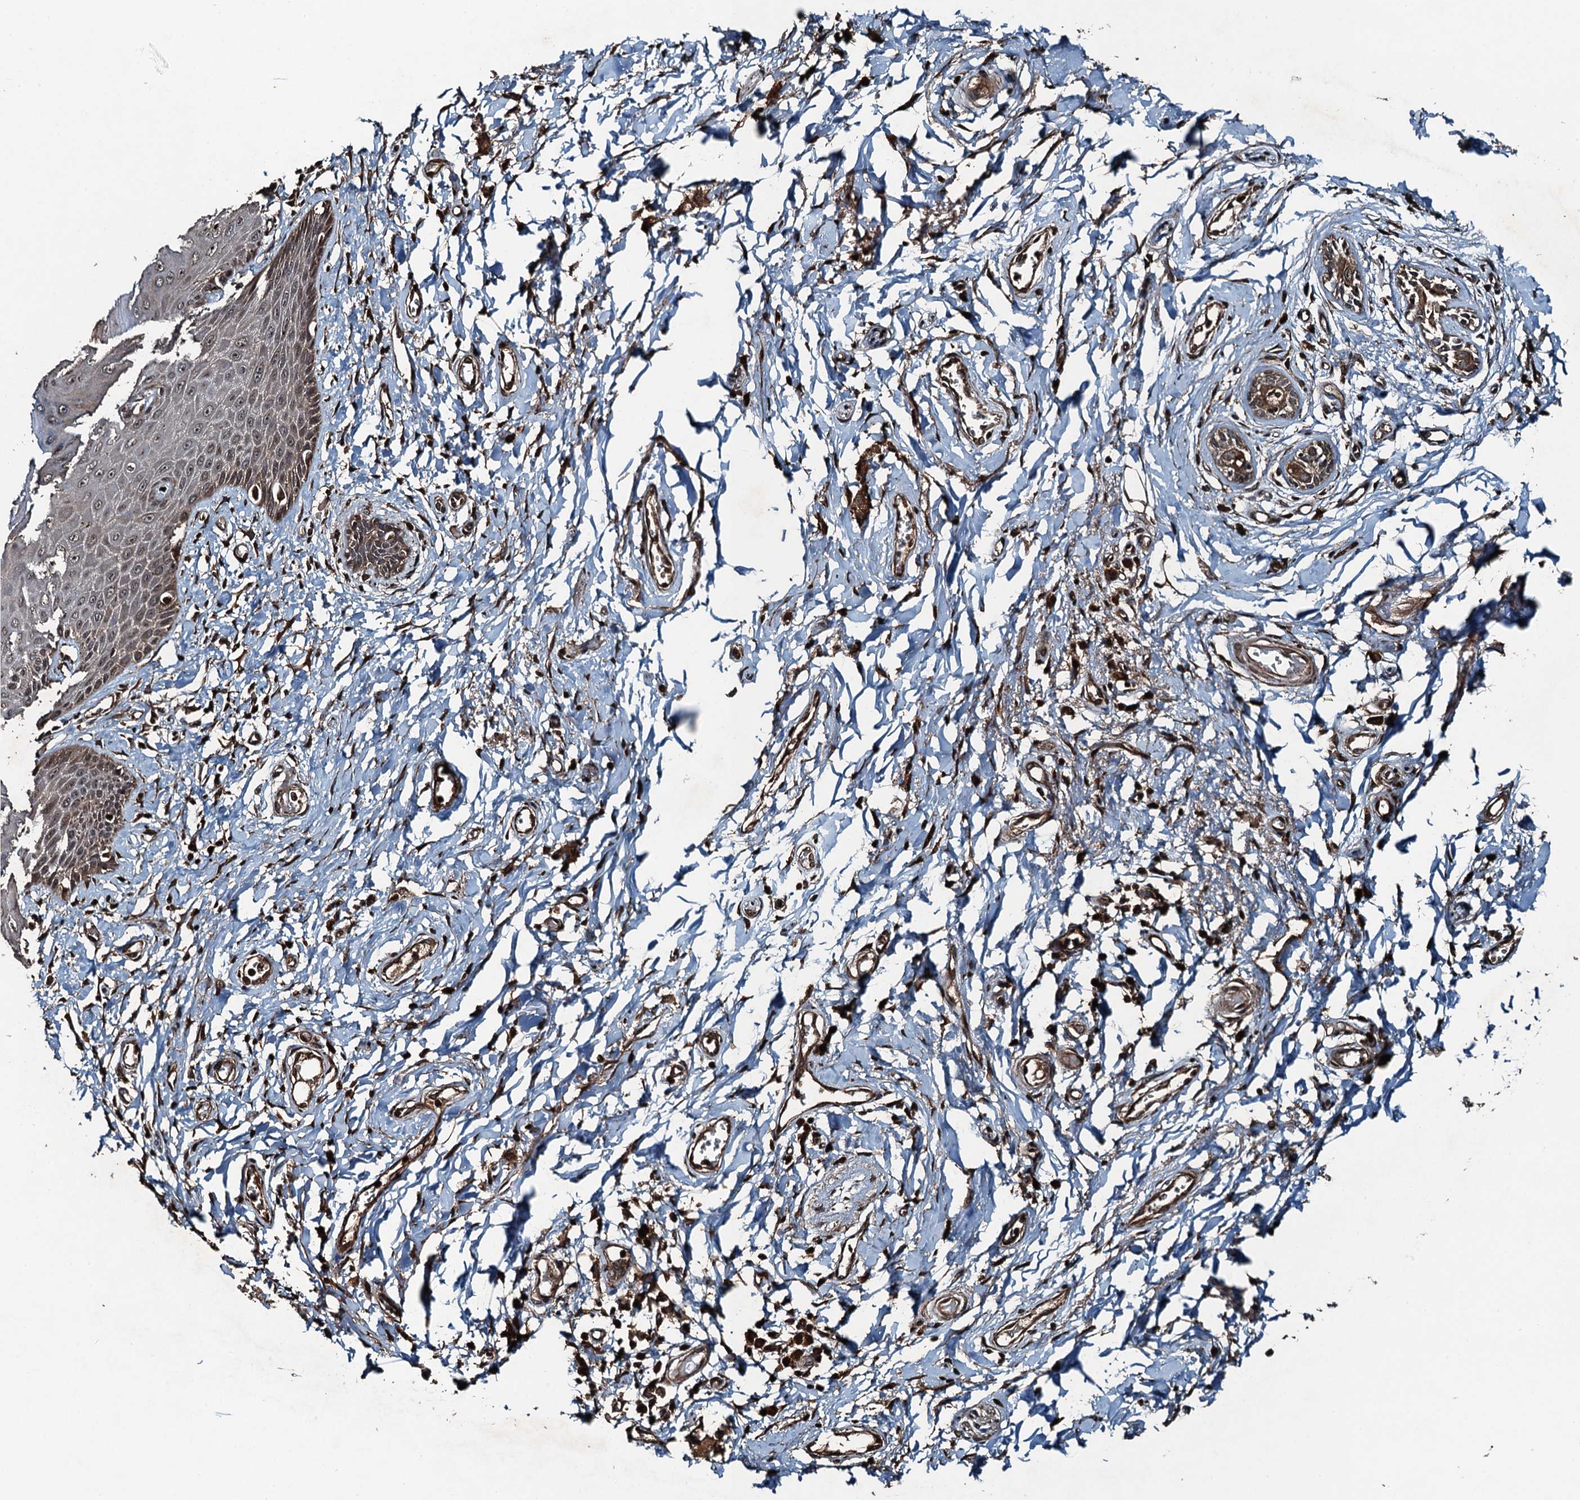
{"staining": {"intensity": "moderate", "quantity": "25%-75%", "location": "cytoplasmic/membranous"}, "tissue": "skin", "cell_type": "Epidermal cells", "image_type": "normal", "snomed": [{"axis": "morphology", "description": "Normal tissue, NOS"}, {"axis": "topography", "description": "Anal"}], "caption": "Protein staining displays moderate cytoplasmic/membranous positivity in approximately 25%-75% of epidermal cells in normal skin.", "gene": "TCTN1", "patient": {"sex": "male", "age": 78}}